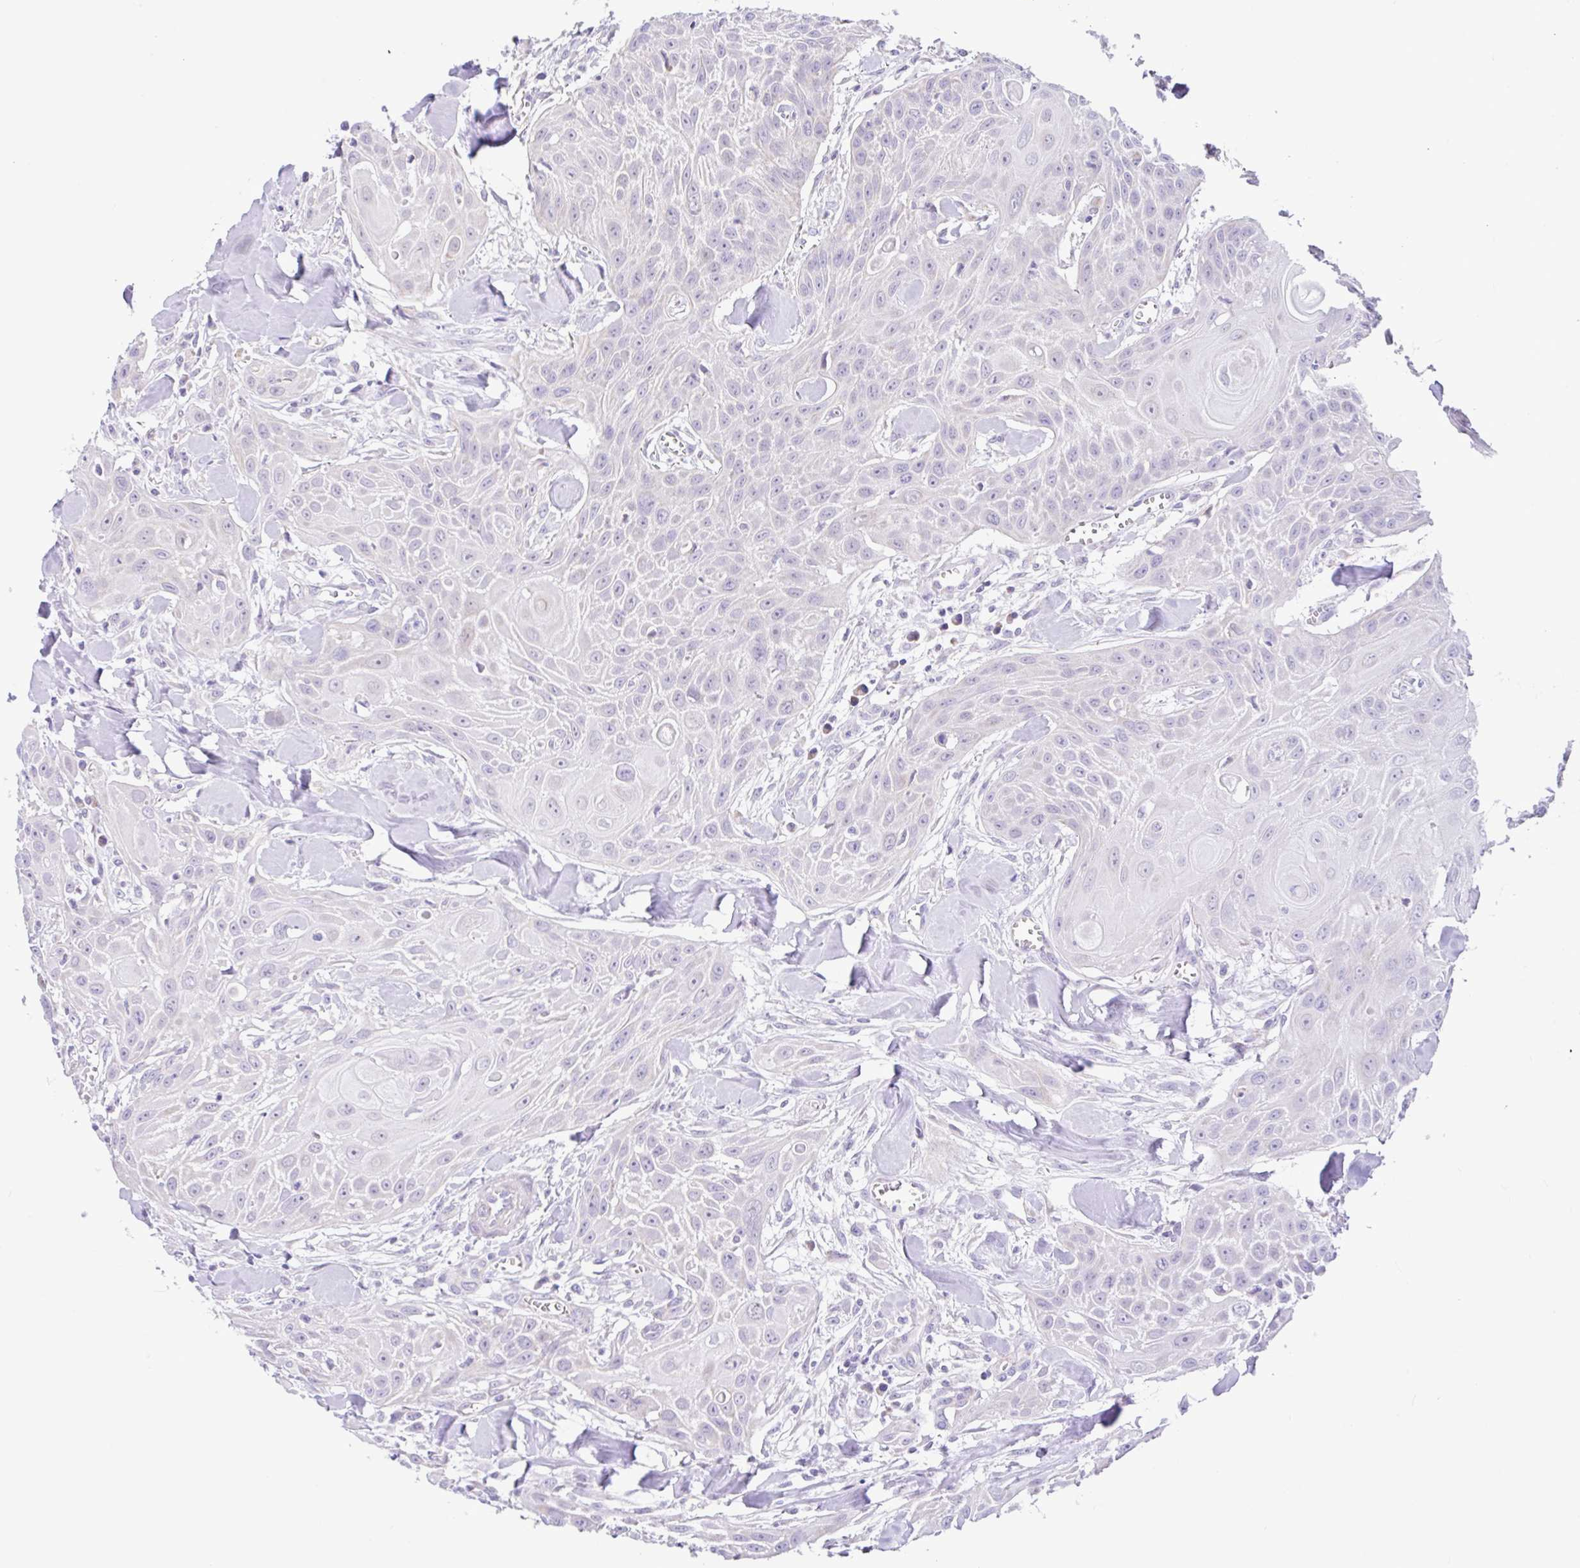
{"staining": {"intensity": "negative", "quantity": "none", "location": "none"}, "tissue": "head and neck cancer", "cell_type": "Tumor cells", "image_type": "cancer", "snomed": [{"axis": "morphology", "description": "Squamous cell carcinoma, NOS"}, {"axis": "topography", "description": "Lymph node"}, {"axis": "topography", "description": "Salivary gland"}, {"axis": "topography", "description": "Head-Neck"}], "caption": "Immunohistochemical staining of human head and neck cancer shows no significant positivity in tumor cells.", "gene": "NDUFS2", "patient": {"sex": "female", "age": 74}}